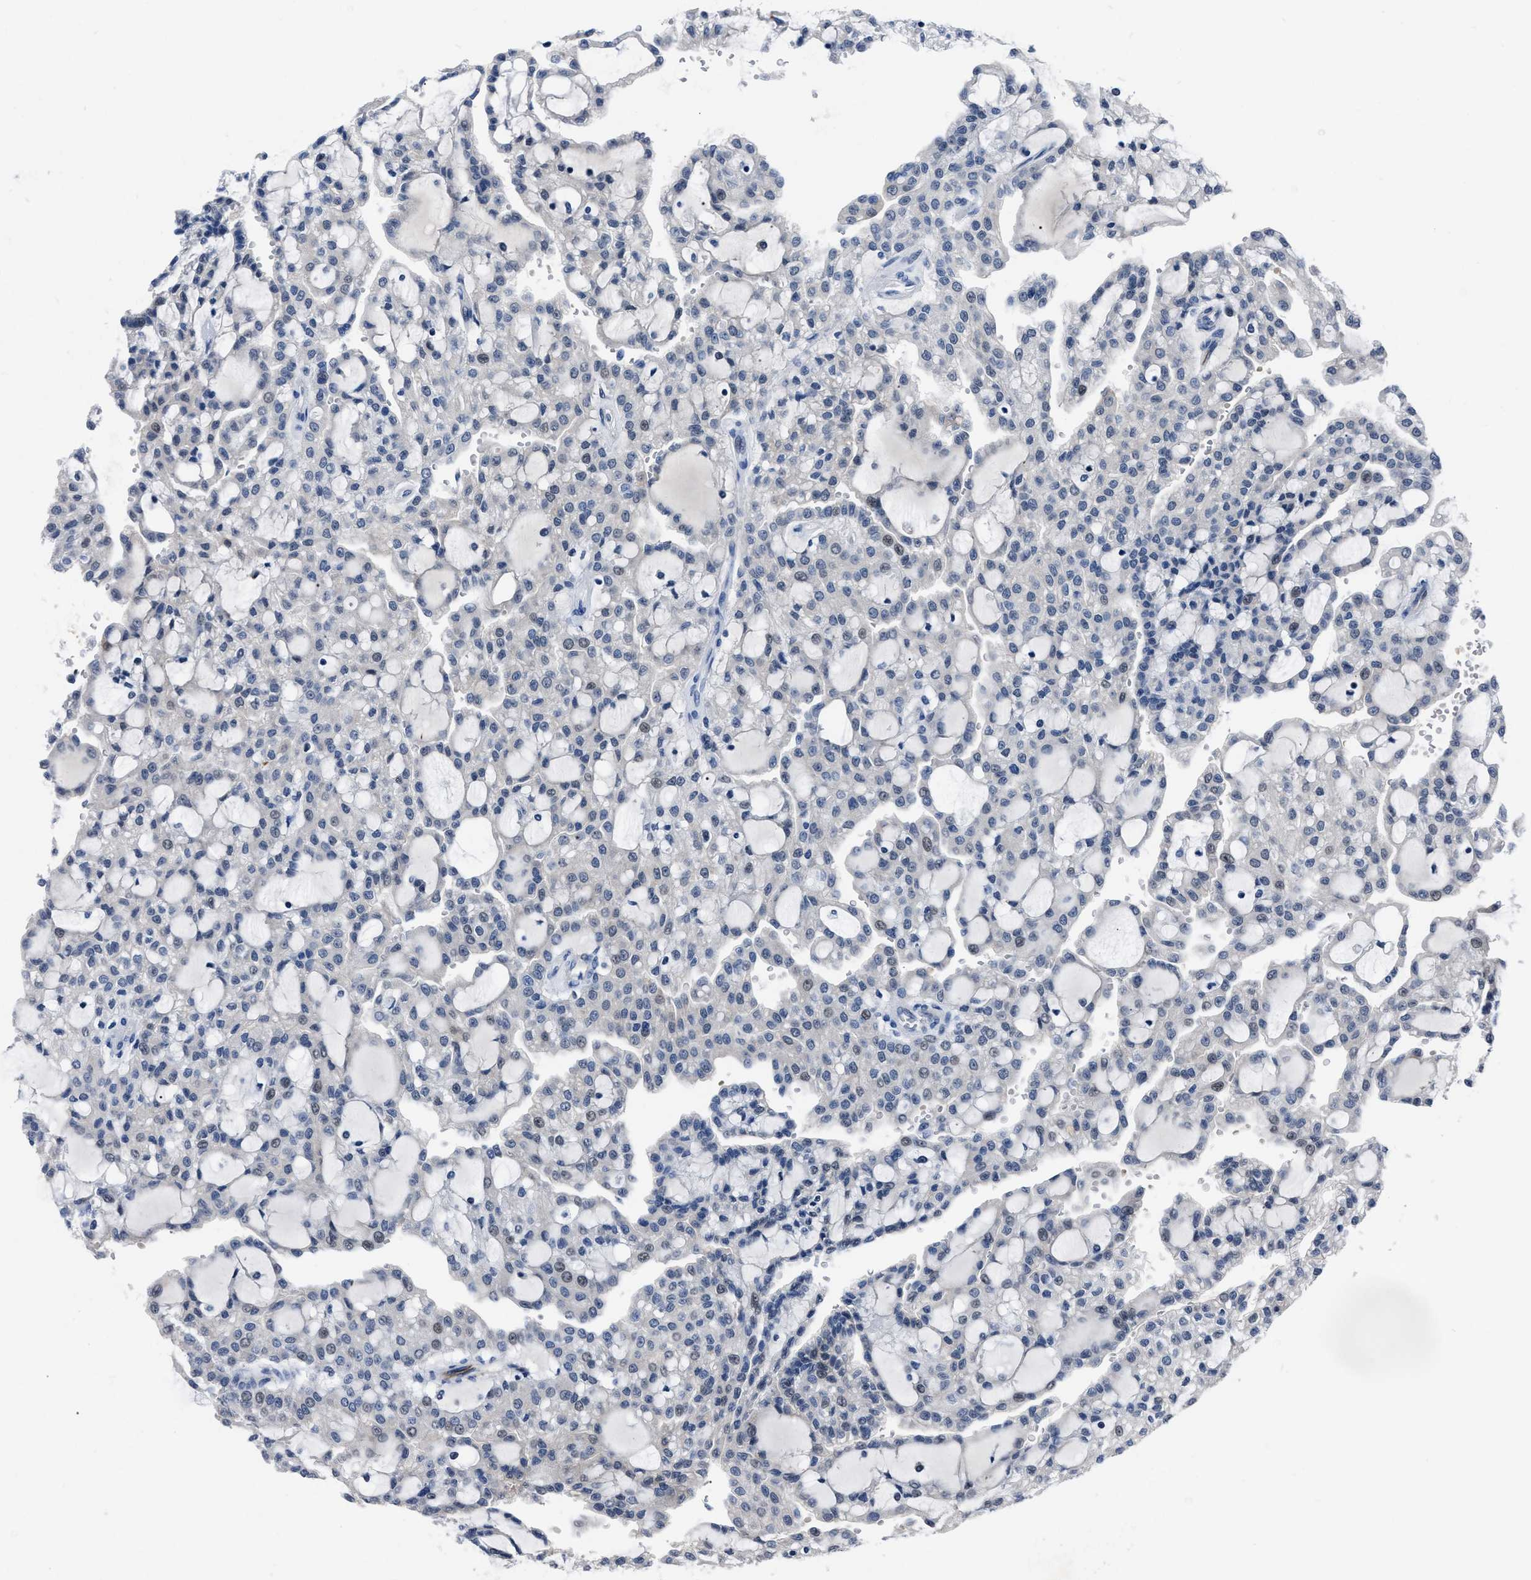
{"staining": {"intensity": "negative", "quantity": "none", "location": "none"}, "tissue": "renal cancer", "cell_type": "Tumor cells", "image_type": "cancer", "snomed": [{"axis": "morphology", "description": "Adenocarcinoma, NOS"}, {"axis": "topography", "description": "Kidney"}], "caption": "Immunohistochemistry (IHC) of human renal cancer (adenocarcinoma) demonstrates no positivity in tumor cells. Brightfield microscopy of immunohistochemistry (IHC) stained with DAB (brown) and hematoxylin (blue), captured at high magnification.", "gene": "OR10G3", "patient": {"sex": "male", "age": 63}}